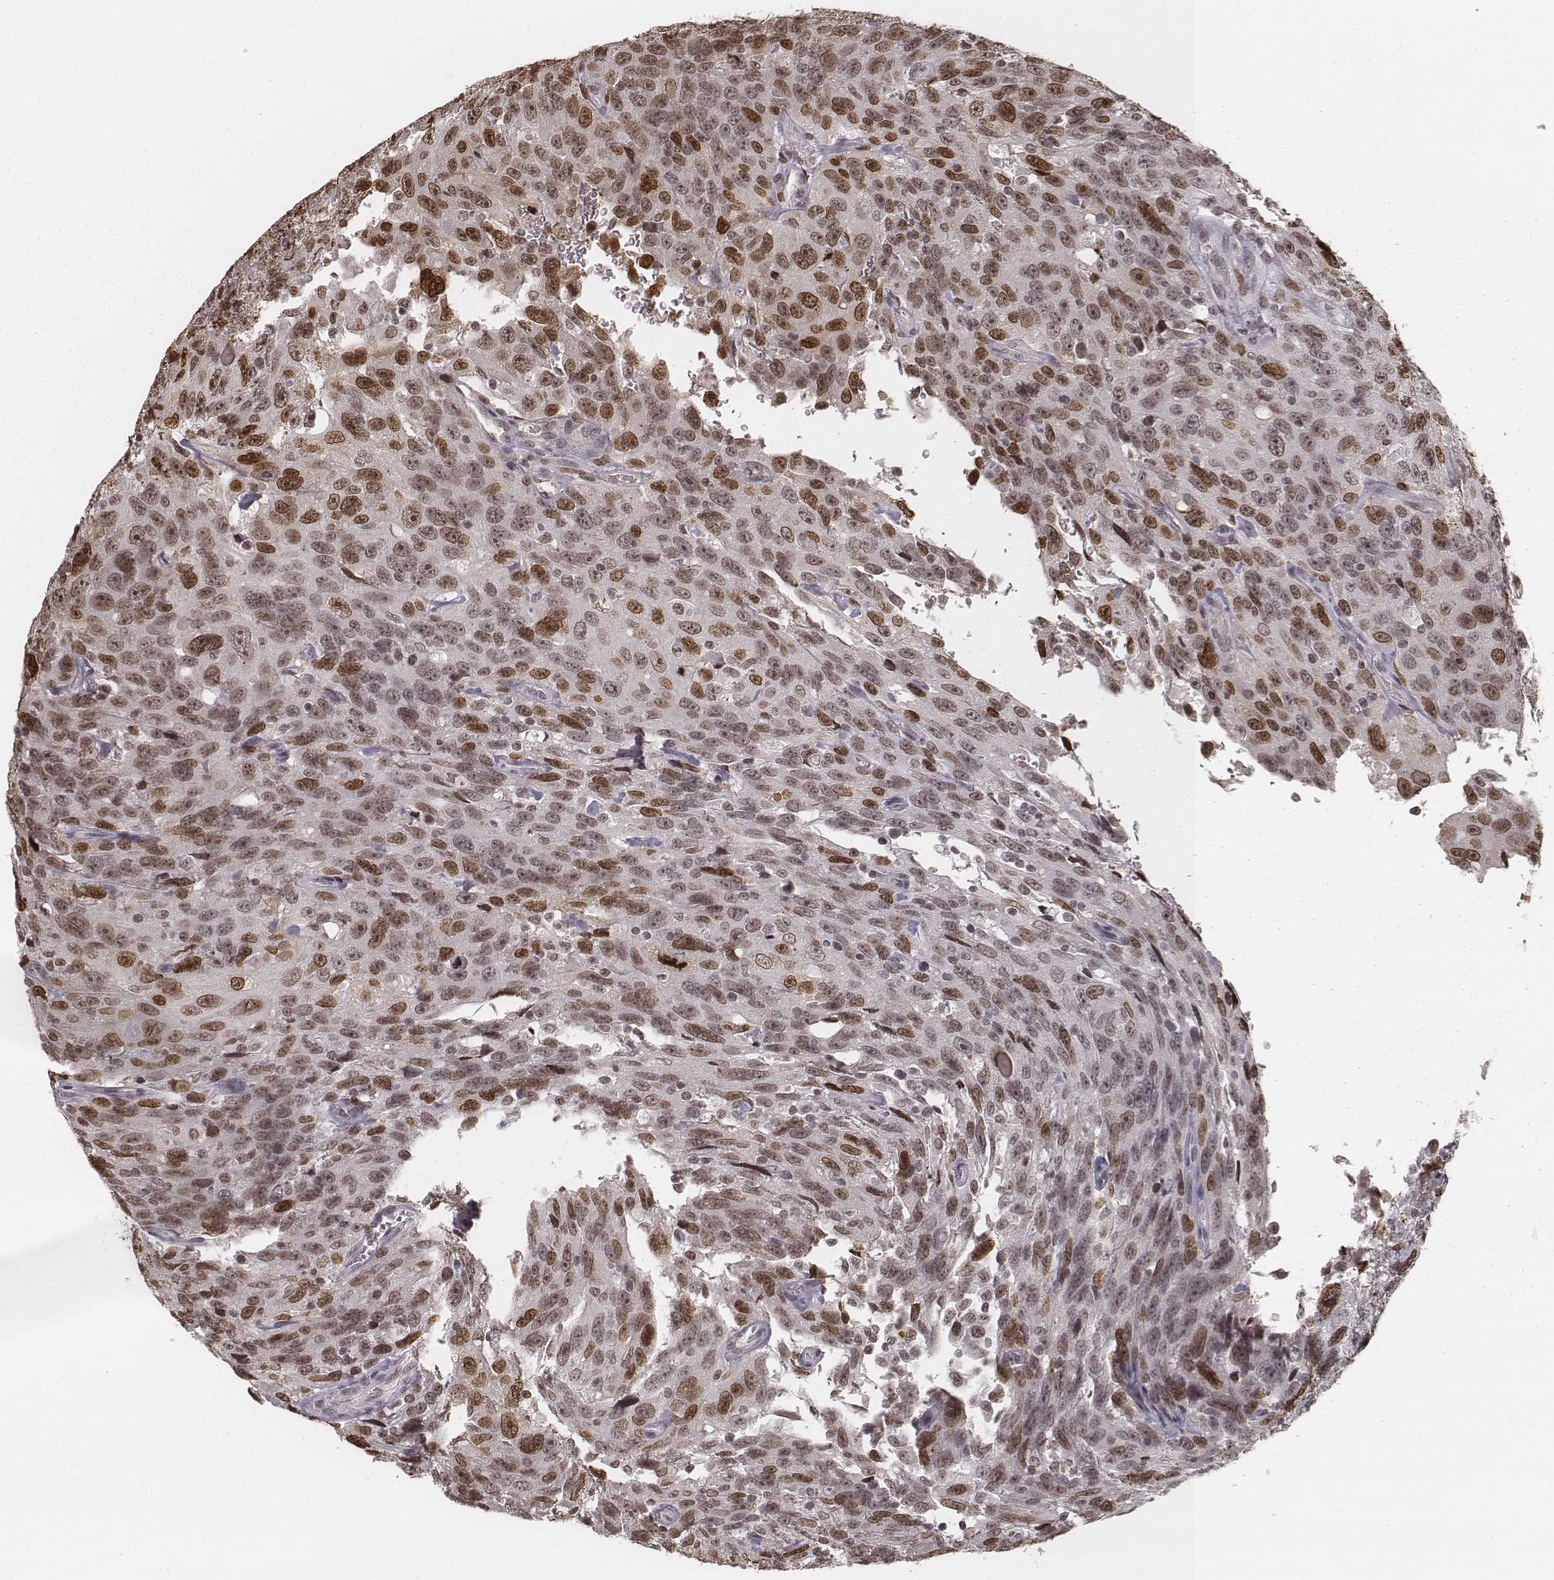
{"staining": {"intensity": "strong", "quantity": ">75%", "location": "nuclear"}, "tissue": "urothelial cancer", "cell_type": "Tumor cells", "image_type": "cancer", "snomed": [{"axis": "morphology", "description": "Urothelial carcinoma, NOS"}, {"axis": "morphology", "description": "Urothelial carcinoma, High grade"}, {"axis": "topography", "description": "Urinary bladder"}], "caption": "Immunohistochemistry (IHC) photomicrograph of neoplastic tissue: human urothelial cancer stained using immunohistochemistry demonstrates high levels of strong protein expression localized specifically in the nuclear of tumor cells, appearing as a nuclear brown color.", "gene": "HMGA2", "patient": {"sex": "female", "age": 73}}